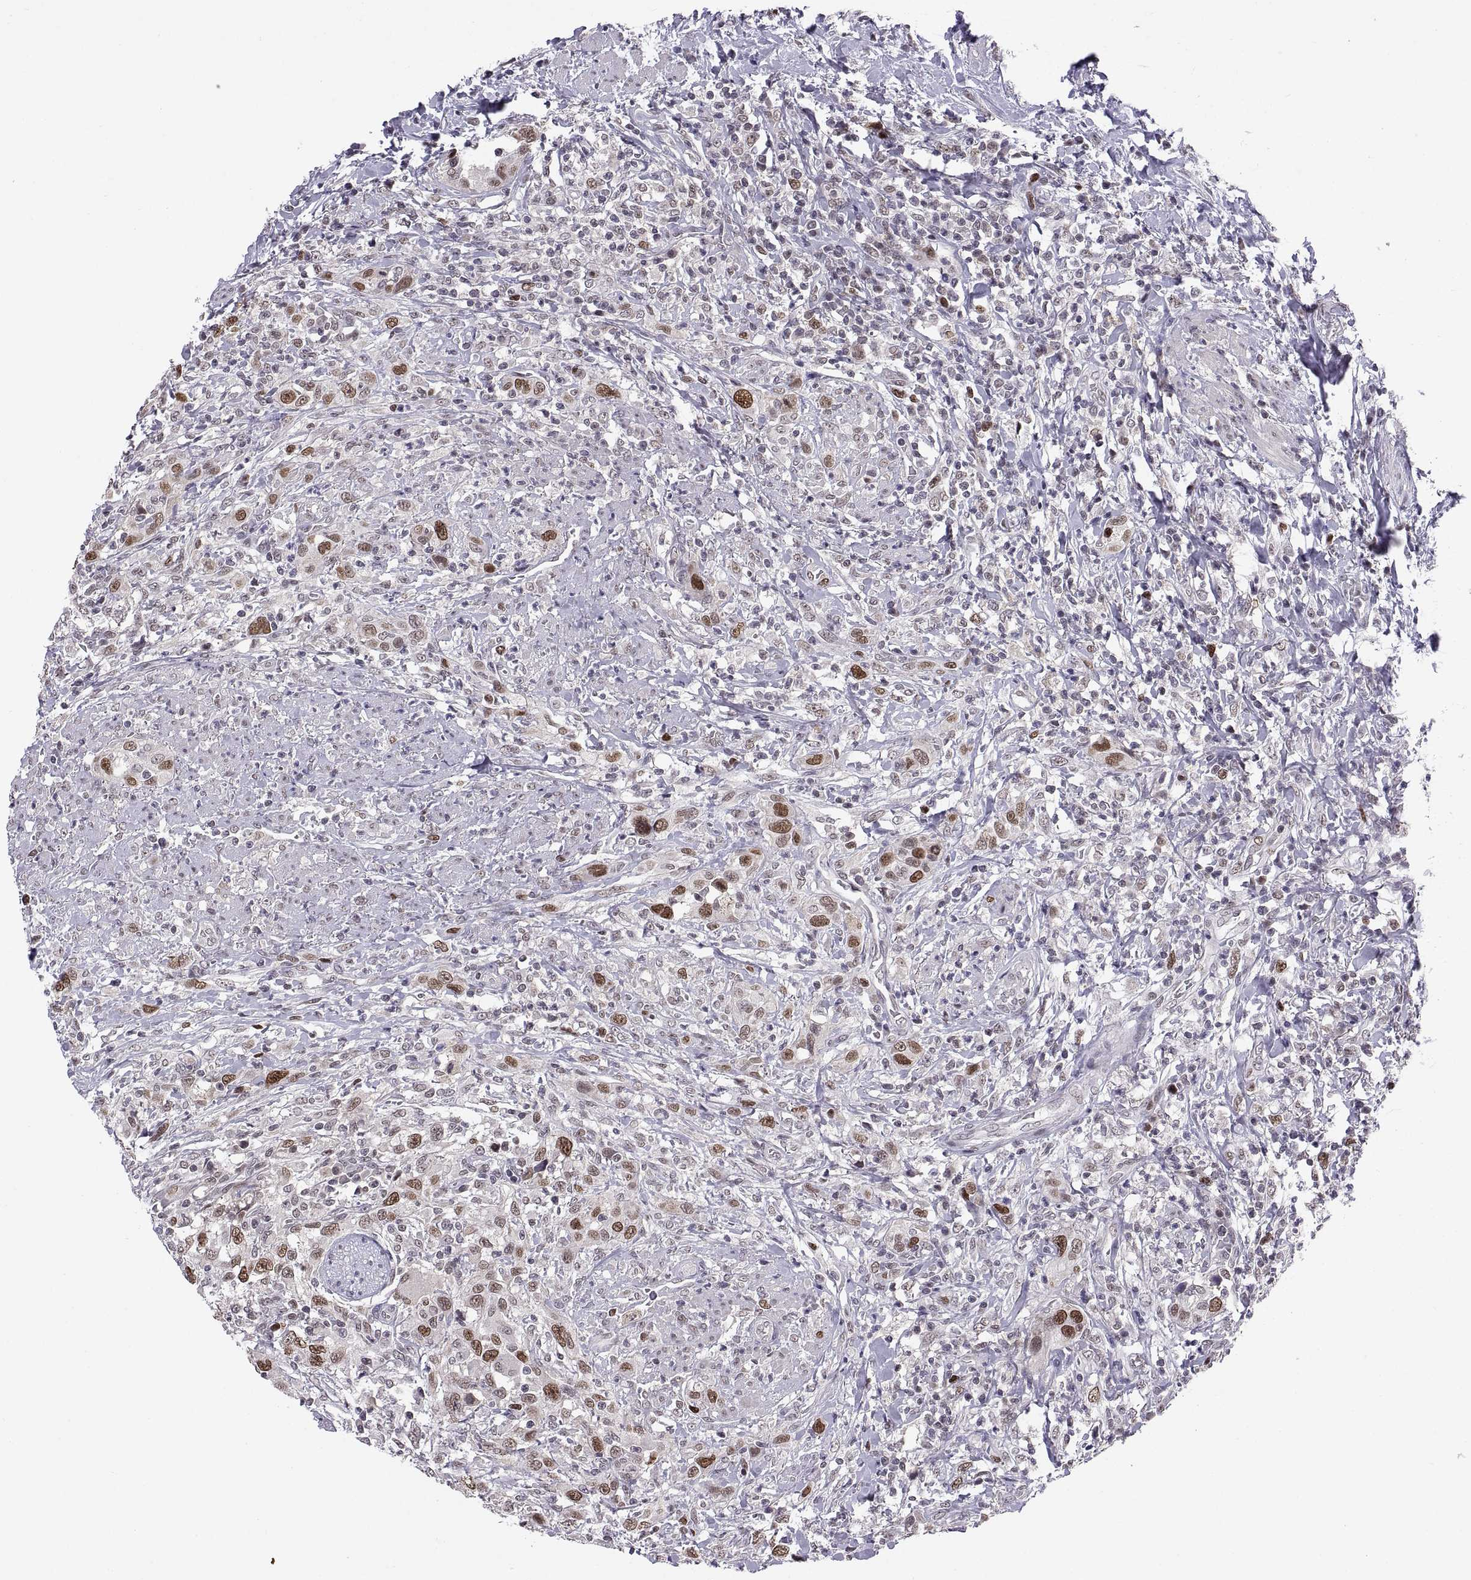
{"staining": {"intensity": "moderate", "quantity": "<25%", "location": "nuclear"}, "tissue": "urothelial cancer", "cell_type": "Tumor cells", "image_type": "cancer", "snomed": [{"axis": "morphology", "description": "Urothelial carcinoma, NOS"}, {"axis": "morphology", "description": "Urothelial carcinoma, High grade"}, {"axis": "topography", "description": "Urinary bladder"}], "caption": "This is an image of immunohistochemistry staining of transitional cell carcinoma, which shows moderate staining in the nuclear of tumor cells.", "gene": "CHFR", "patient": {"sex": "female", "age": 64}}